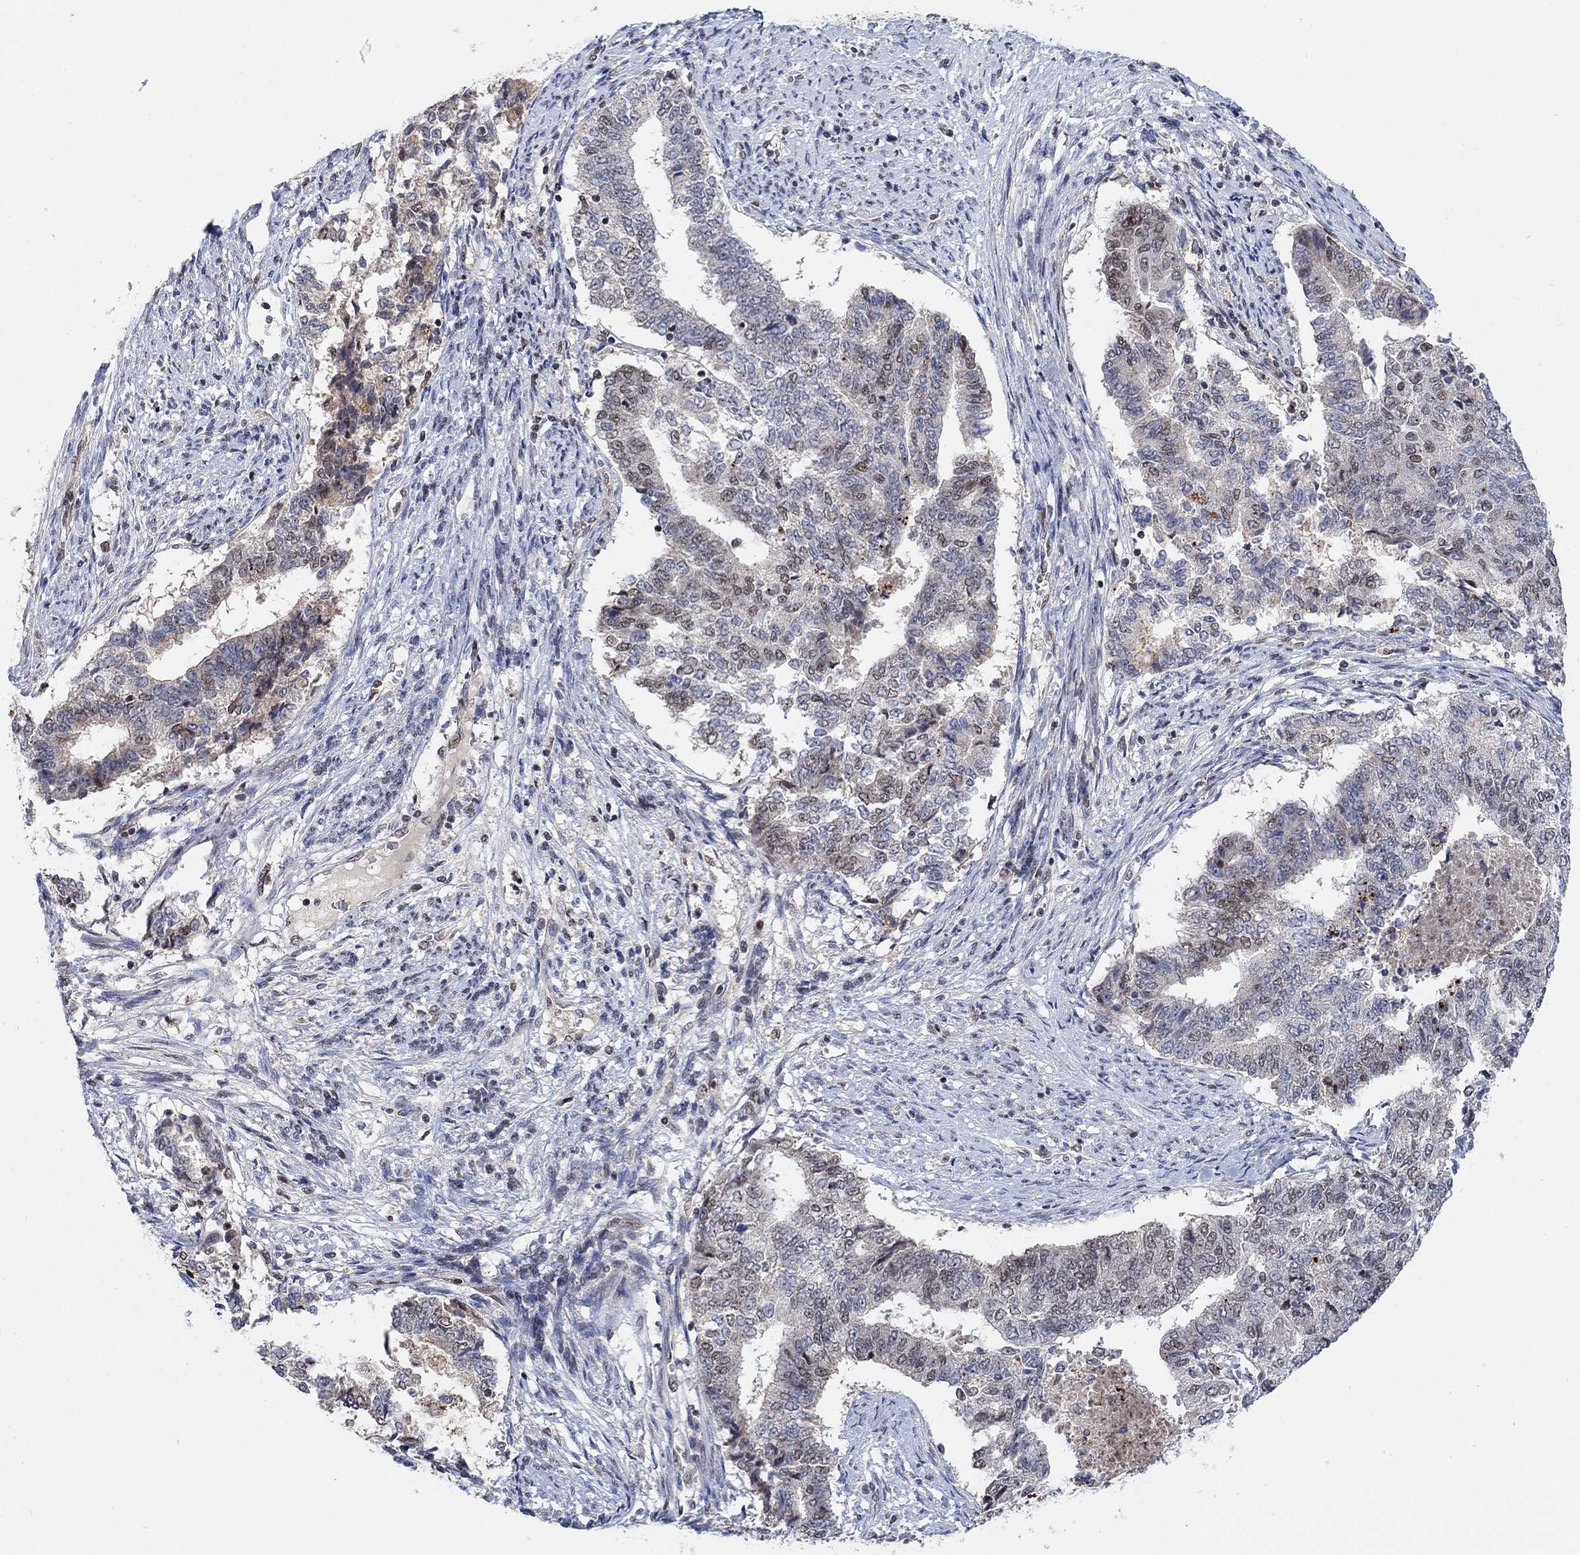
{"staining": {"intensity": "moderate", "quantity": "<25%", "location": "nuclear"}, "tissue": "endometrial cancer", "cell_type": "Tumor cells", "image_type": "cancer", "snomed": [{"axis": "morphology", "description": "Adenocarcinoma, NOS"}, {"axis": "topography", "description": "Endometrium"}], "caption": "Endometrial cancer stained with immunohistochemistry (IHC) demonstrates moderate nuclear staining in approximately <25% of tumor cells.", "gene": "THAP8", "patient": {"sex": "female", "age": 65}}